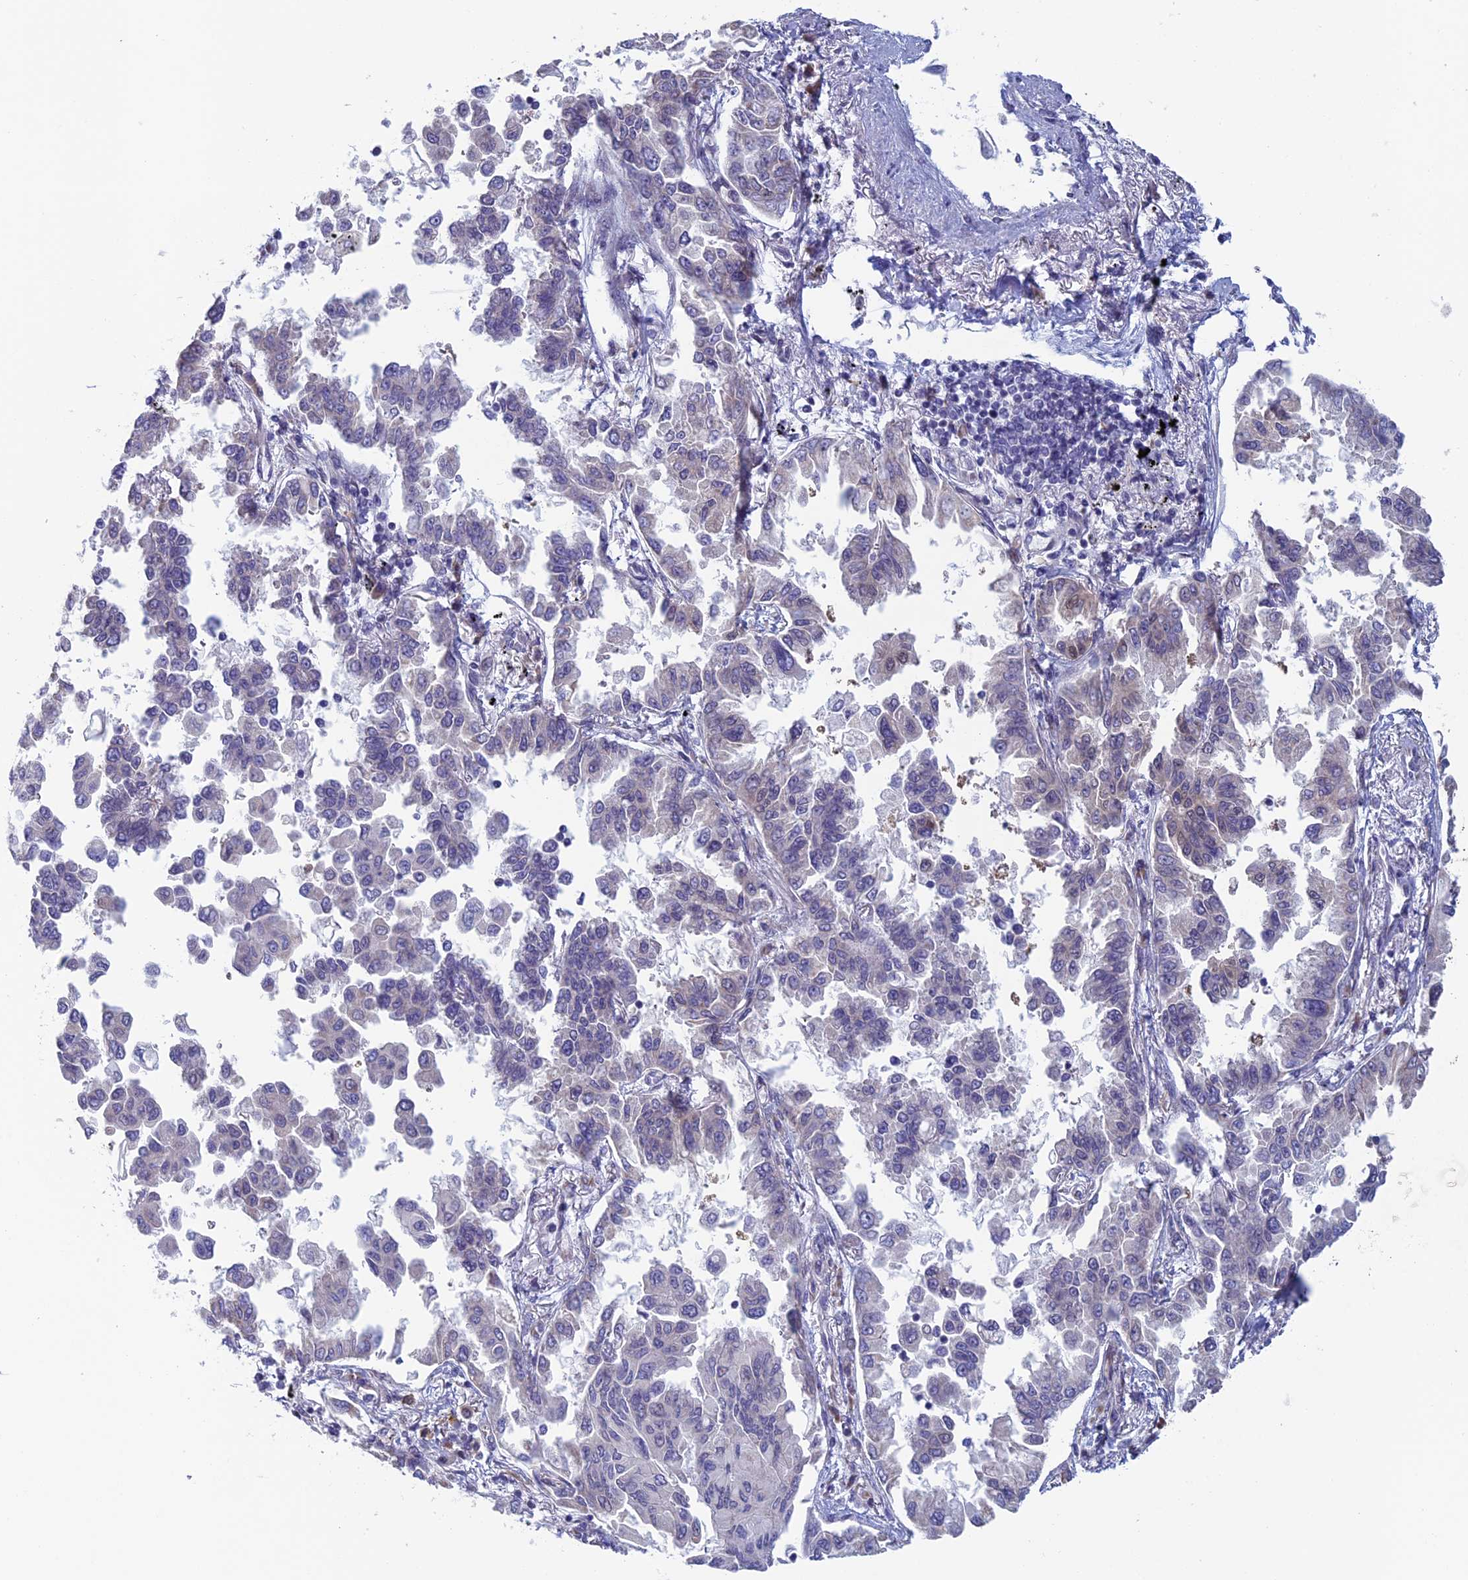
{"staining": {"intensity": "weak", "quantity": "<25%", "location": "cytoplasmic/membranous"}, "tissue": "lung cancer", "cell_type": "Tumor cells", "image_type": "cancer", "snomed": [{"axis": "morphology", "description": "Adenocarcinoma, NOS"}, {"axis": "topography", "description": "Lung"}], "caption": "A photomicrograph of human lung adenocarcinoma is negative for staining in tumor cells. Nuclei are stained in blue.", "gene": "BCL2L10", "patient": {"sex": "female", "age": 67}}